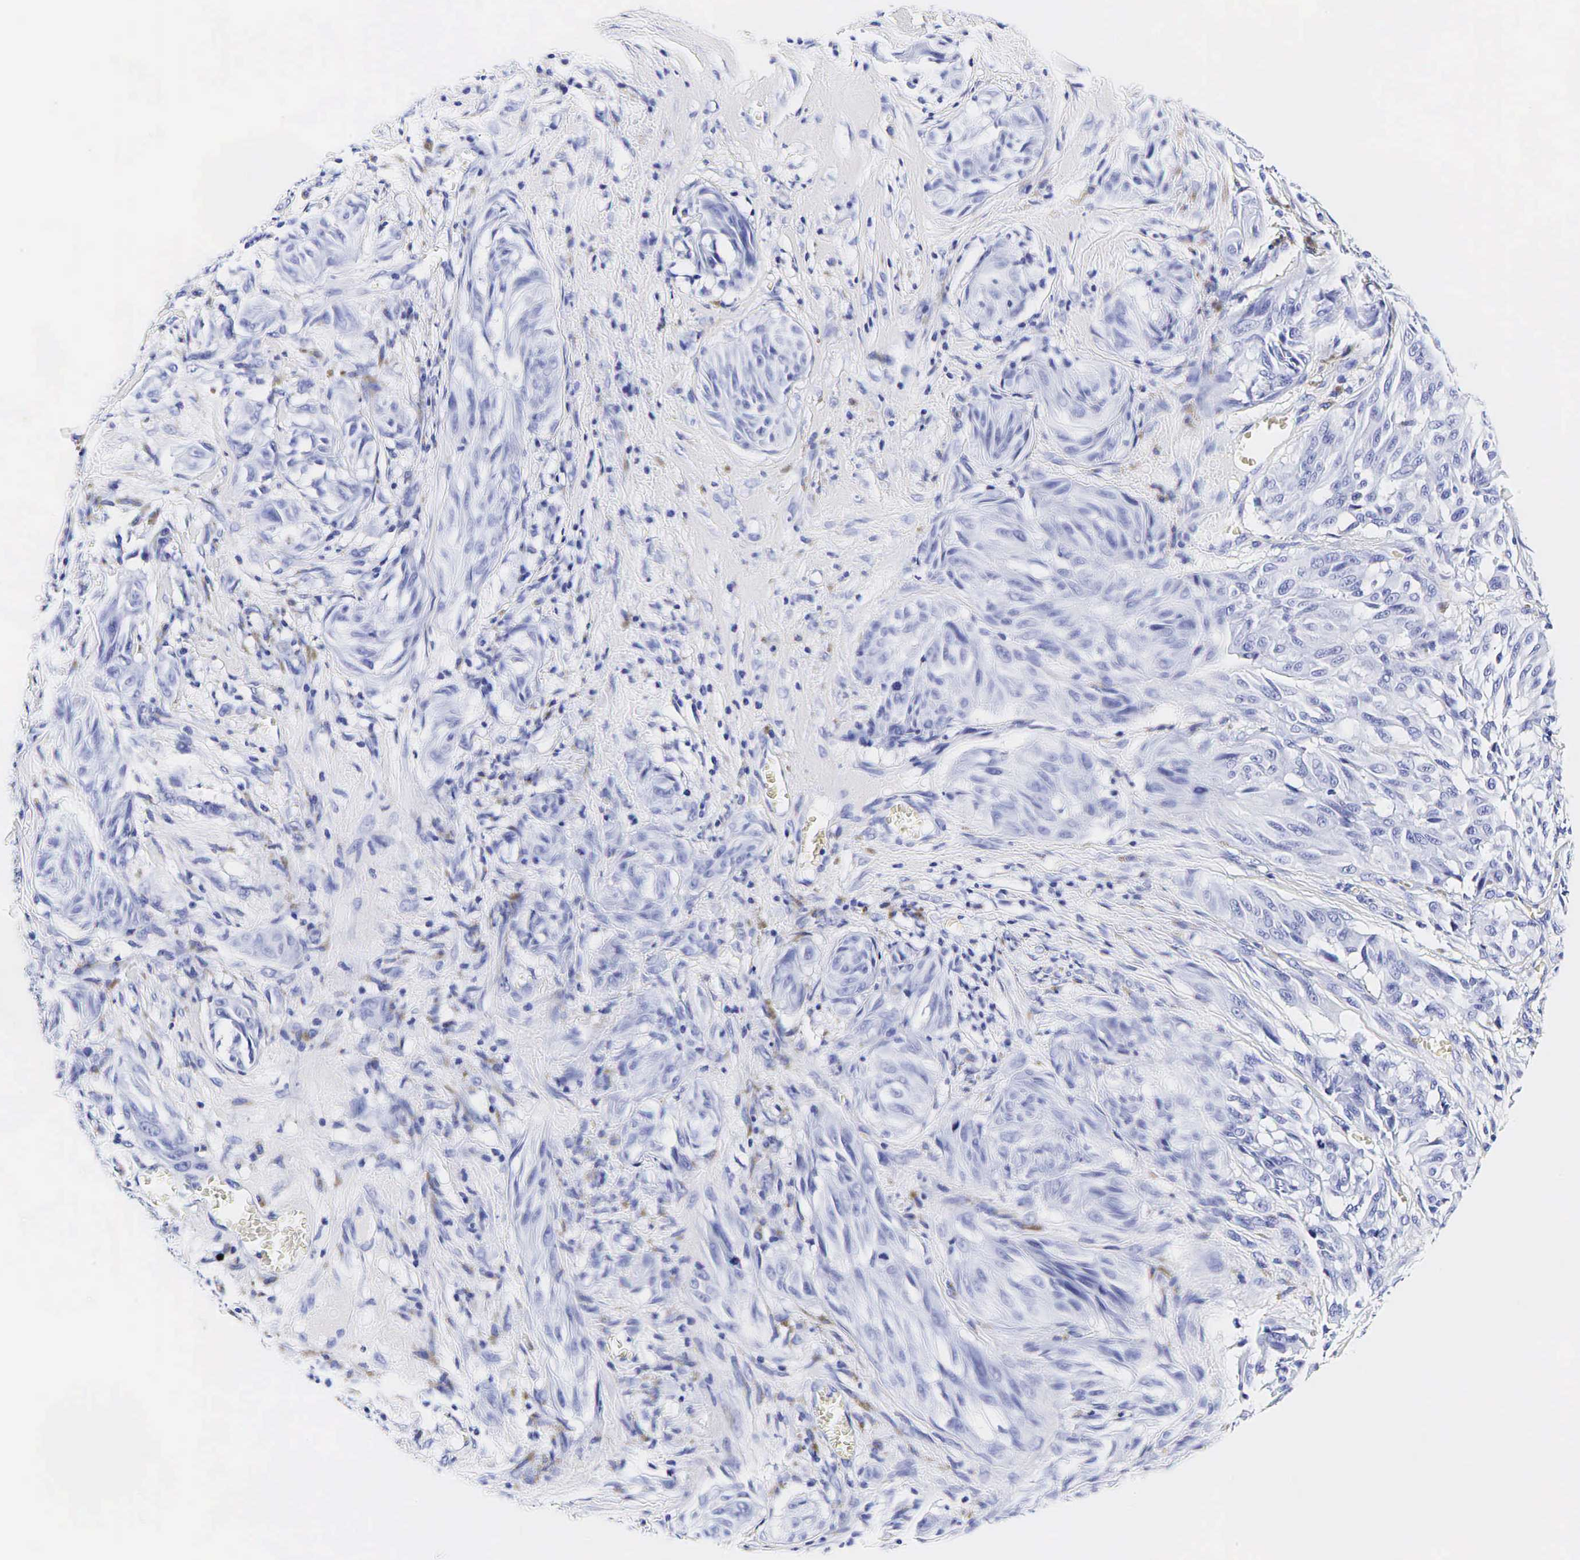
{"staining": {"intensity": "negative", "quantity": "none", "location": "none"}, "tissue": "melanoma", "cell_type": "Tumor cells", "image_type": "cancer", "snomed": [{"axis": "morphology", "description": "Malignant melanoma, NOS"}, {"axis": "topography", "description": "Skin"}], "caption": "High magnification brightfield microscopy of malignant melanoma stained with DAB (3,3'-diaminobenzidine) (brown) and counterstained with hematoxylin (blue): tumor cells show no significant staining. (DAB immunohistochemistry with hematoxylin counter stain).", "gene": "GCG", "patient": {"sex": "male", "age": 54}}